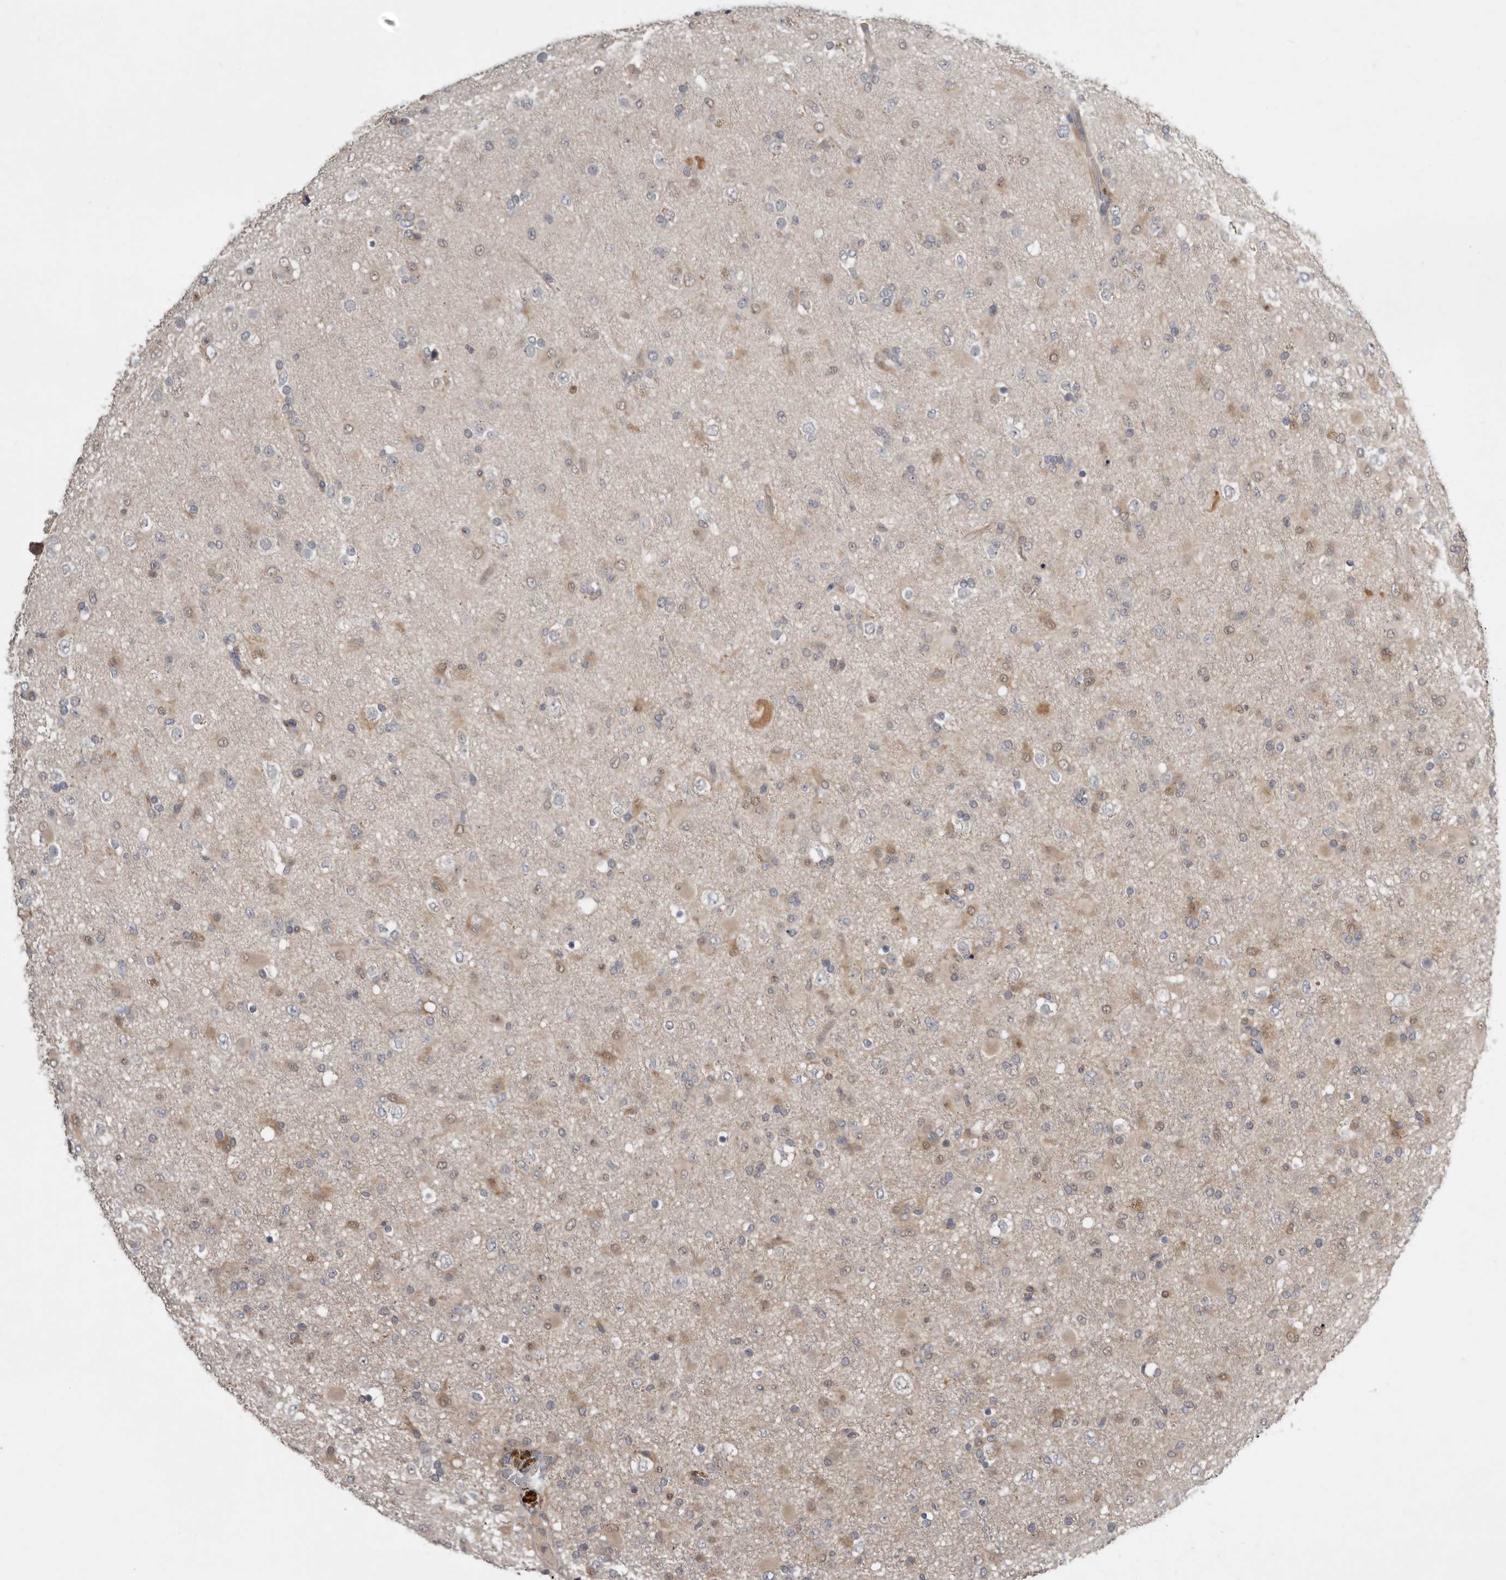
{"staining": {"intensity": "moderate", "quantity": "<25%", "location": "cytoplasmic/membranous,nuclear"}, "tissue": "glioma", "cell_type": "Tumor cells", "image_type": "cancer", "snomed": [{"axis": "morphology", "description": "Glioma, malignant, Low grade"}, {"axis": "topography", "description": "Brain"}], "caption": "A photomicrograph of human glioma stained for a protein shows moderate cytoplasmic/membranous and nuclear brown staining in tumor cells. (DAB (3,3'-diaminobenzidine) IHC with brightfield microscopy, high magnification).", "gene": "RBKS", "patient": {"sex": "male", "age": 65}}